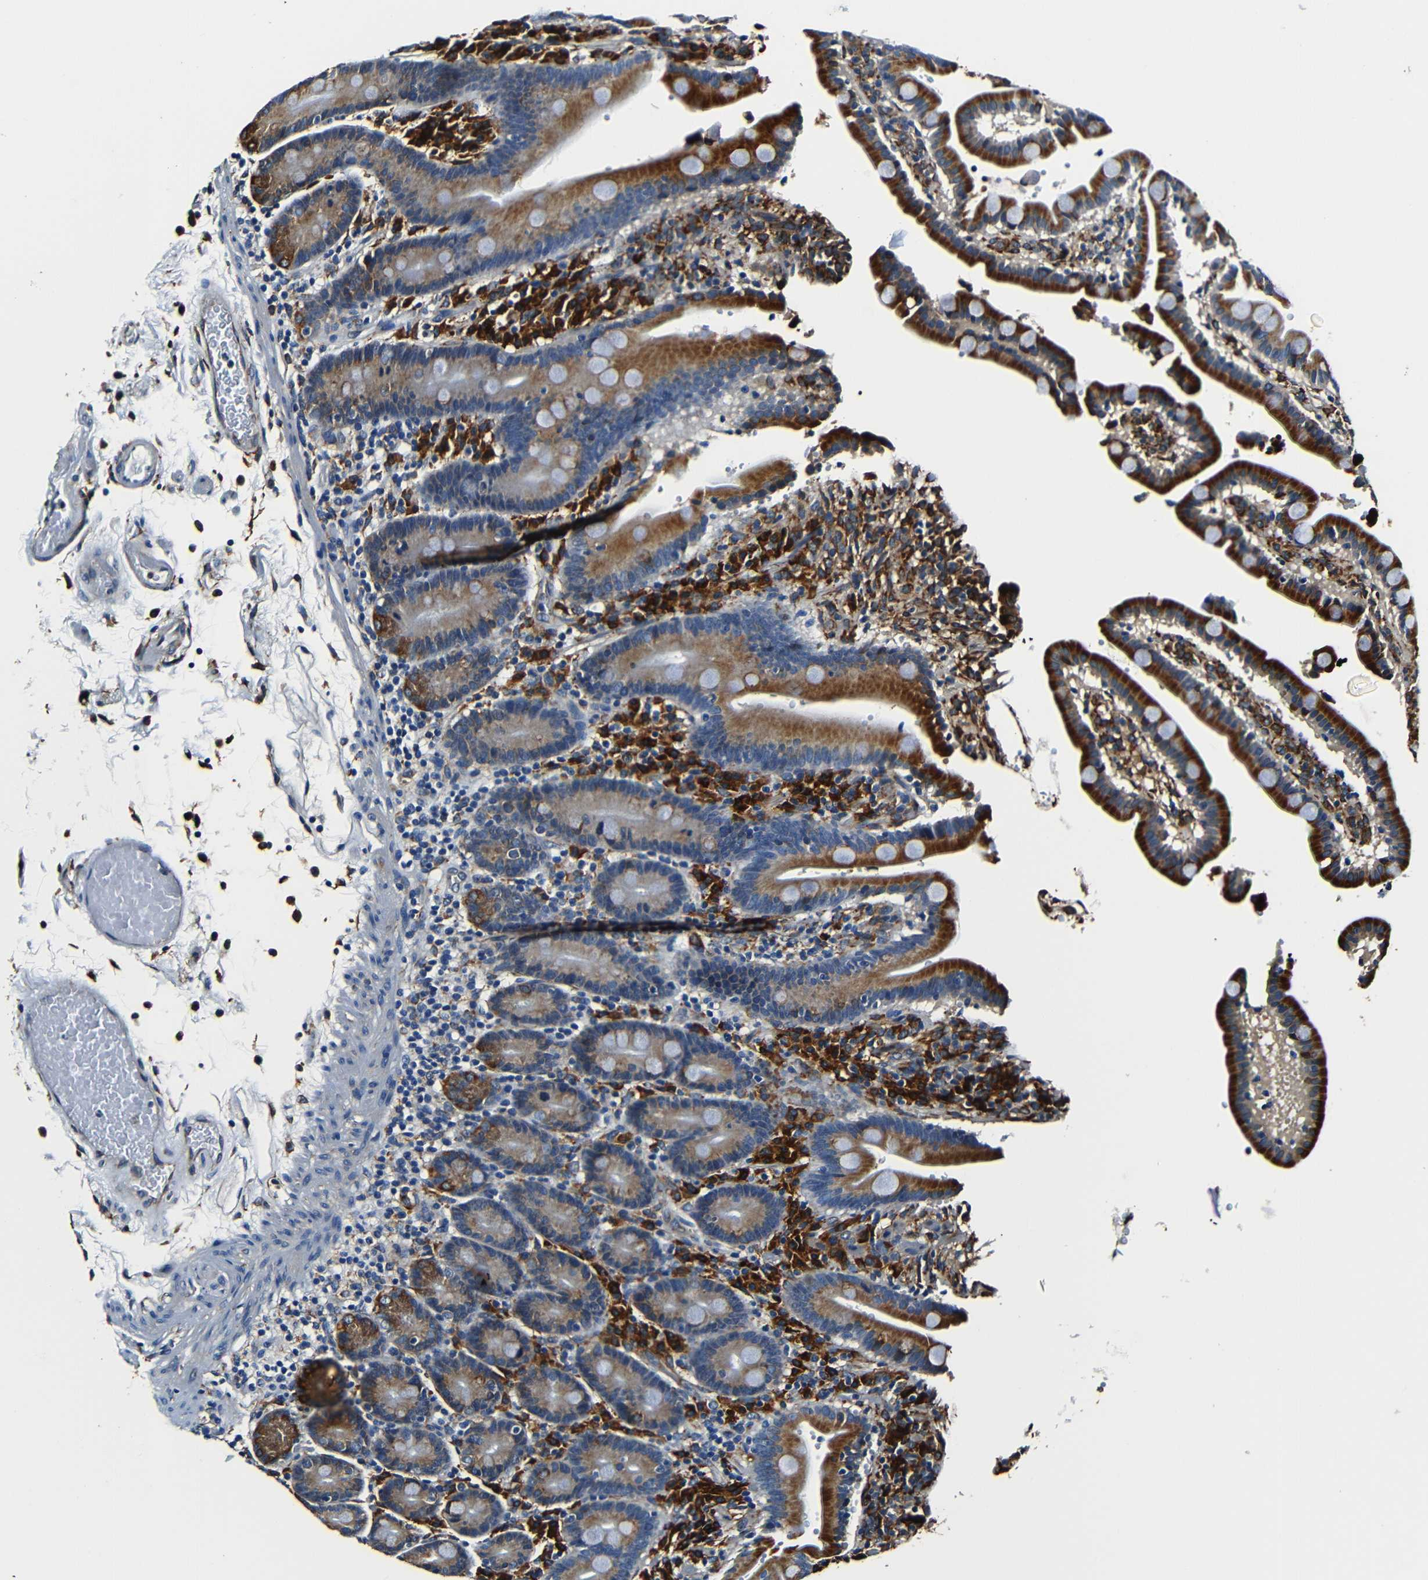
{"staining": {"intensity": "strong", "quantity": ">75%", "location": "cytoplasmic/membranous"}, "tissue": "duodenum", "cell_type": "Glandular cells", "image_type": "normal", "snomed": [{"axis": "morphology", "description": "Normal tissue, NOS"}, {"axis": "topography", "description": "Small intestine, NOS"}], "caption": "Brown immunohistochemical staining in normal human duodenum demonstrates strong cytoplasmic/membranous expression in about >75% of glandular cells.", "gene": "RRBP1", "patient": {"sex": "female", "age": 71}}